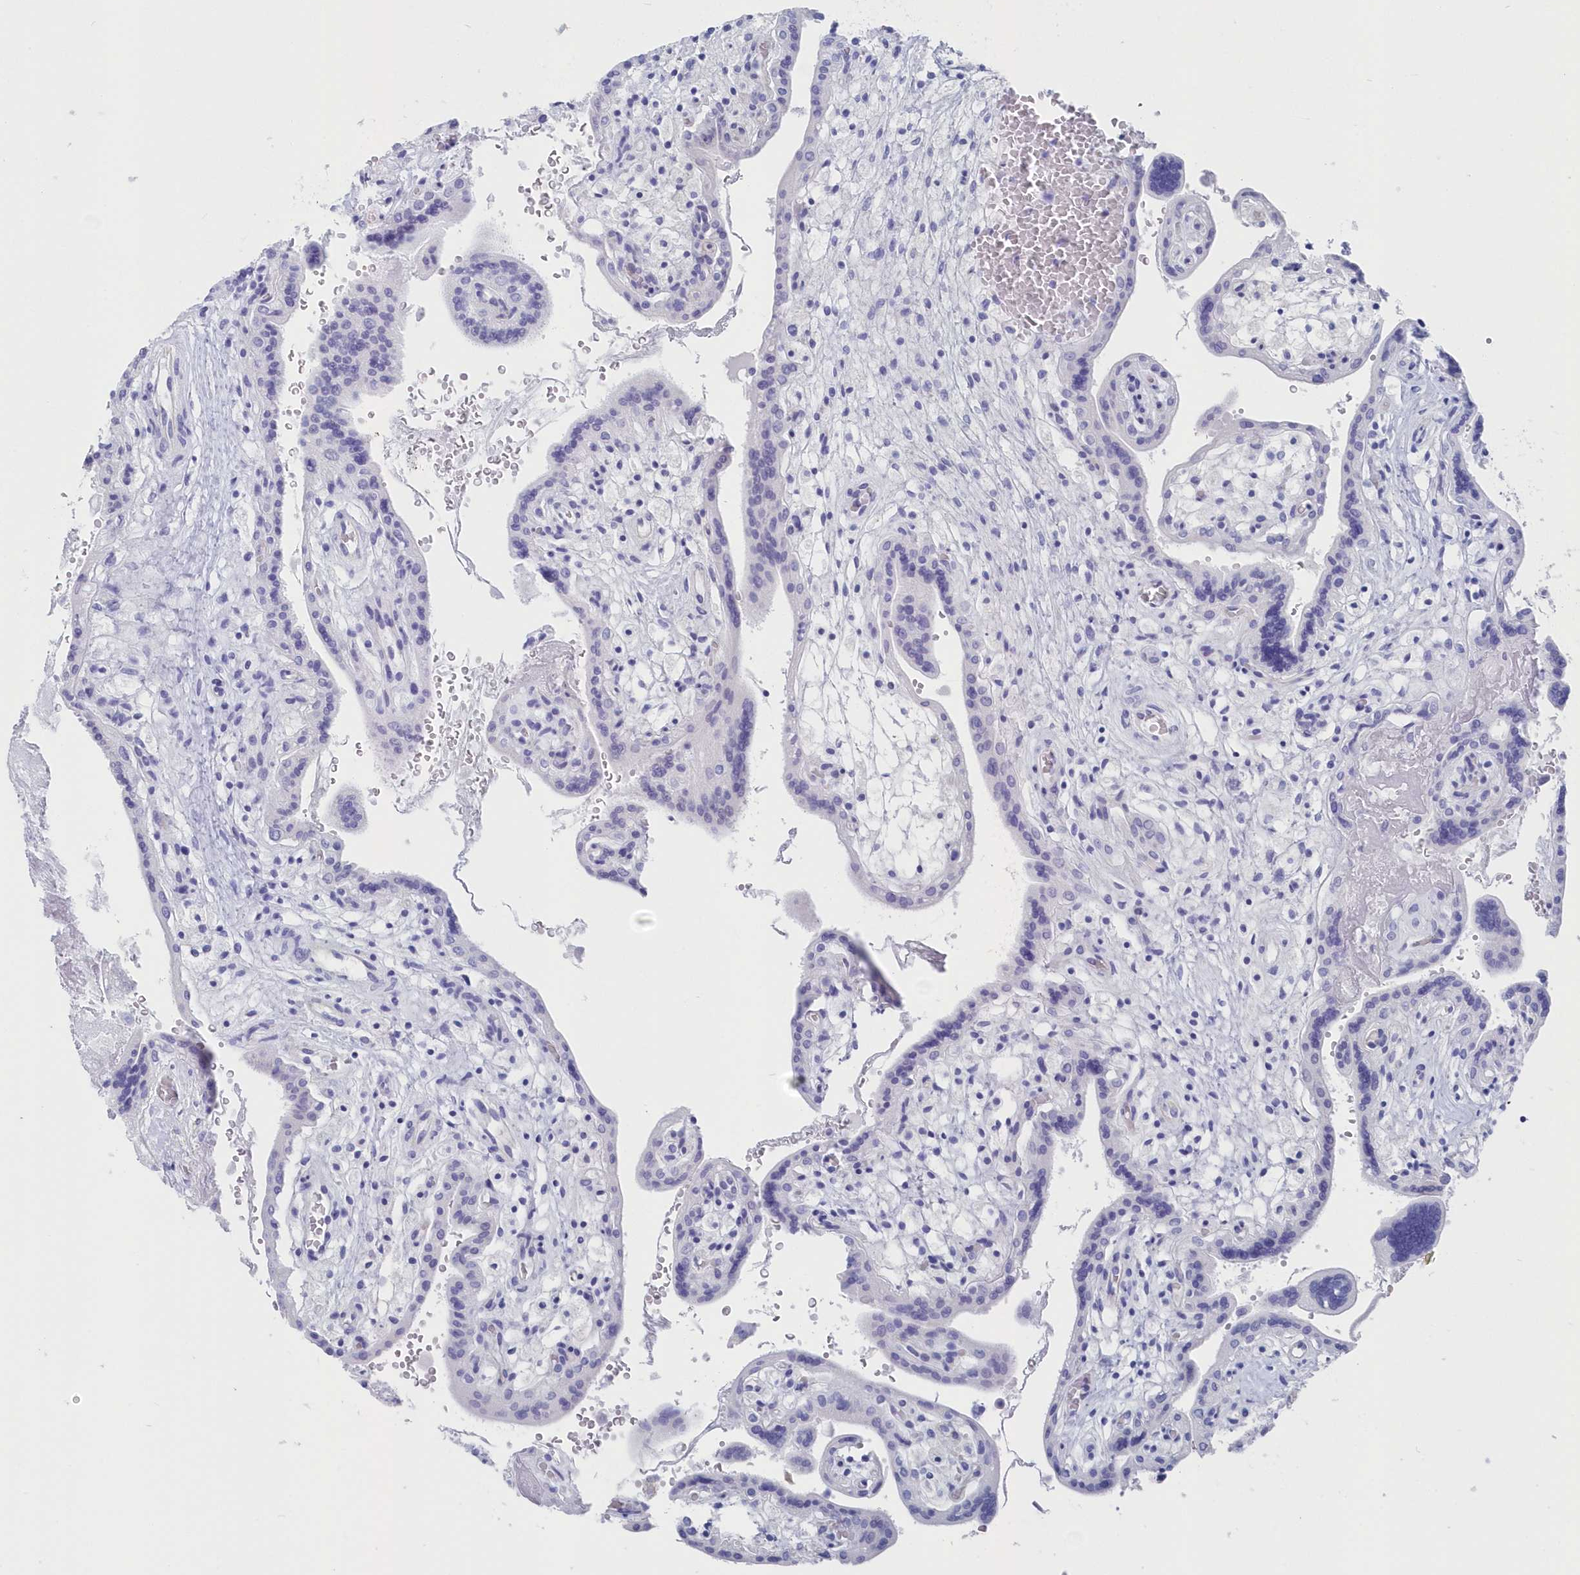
{"staining": {"intensity": "negative", "quantity": "none", "location": "none"}, "tissue": "placenta", "cell_type": "Trophoblastic cells", "image_type": "normal", "snomed": [{"axis": "morphology", "description": "Normal tissue, NOS"}, {"axis": "topography", "description": "Placenta"}], "caption": "Photomicrograph shows no protein staining in trophoblastic cells of benign placenta.", "gene": "CSNK1G2", "patient": {"sex": "female", "age": 37}}